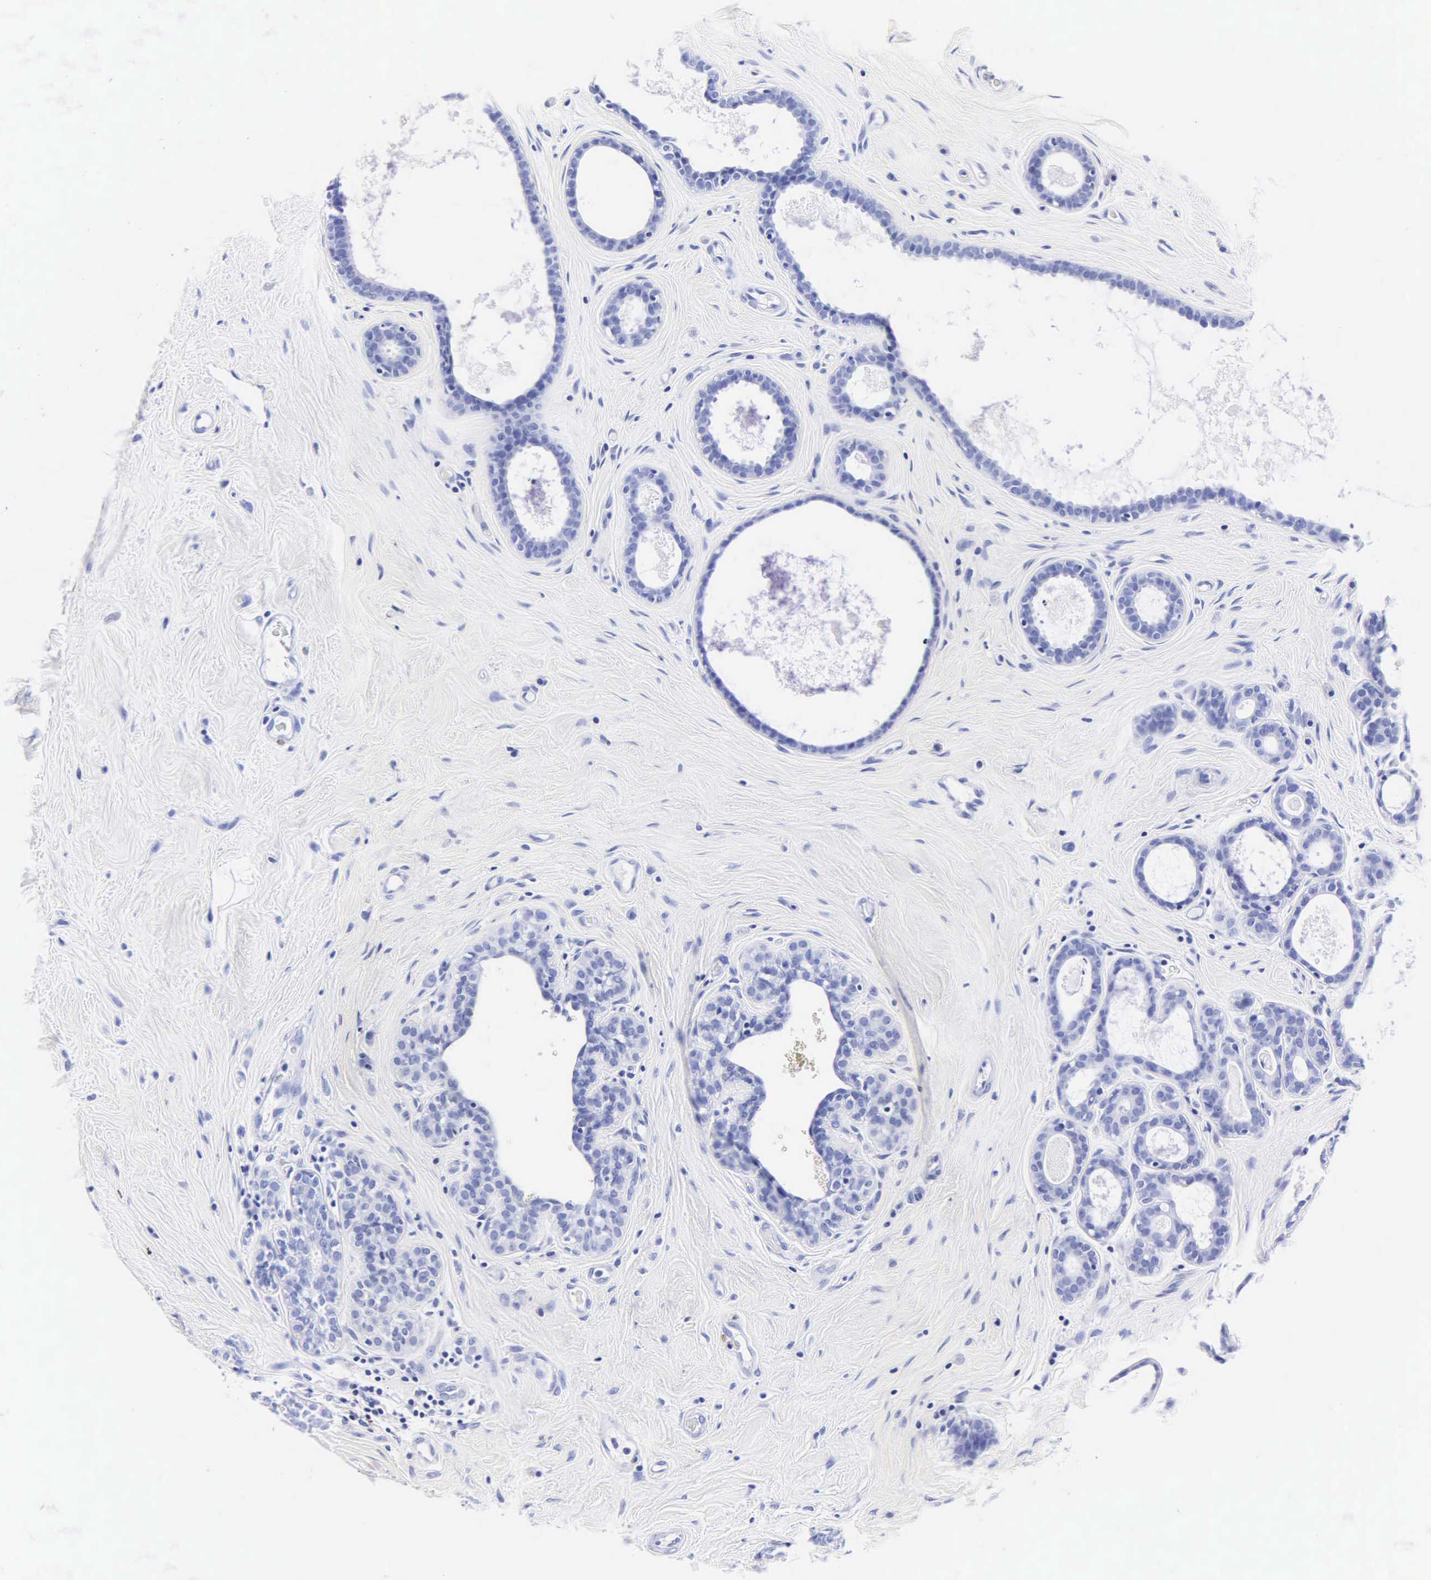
{"staining": {"intensity": "negative", "quantity": "none", "location": "none"}, "tissue": "breast cancer", "cell_type": "Tumor cells", "image_type": "cancer", "snomed": [{"axis": "morphology", "description": "Duct carcinoma"}, {"axis": "topography", "description": "Breast"}], "caption": "DAB (3,3'-diaminobenzidine) immunohistochemical staining of breast cancer (invasive ductal carcinoma) shows no significant positivity in tumor cells.", "gene": "MB", "patient": {"sex": "female", "age": 72}}